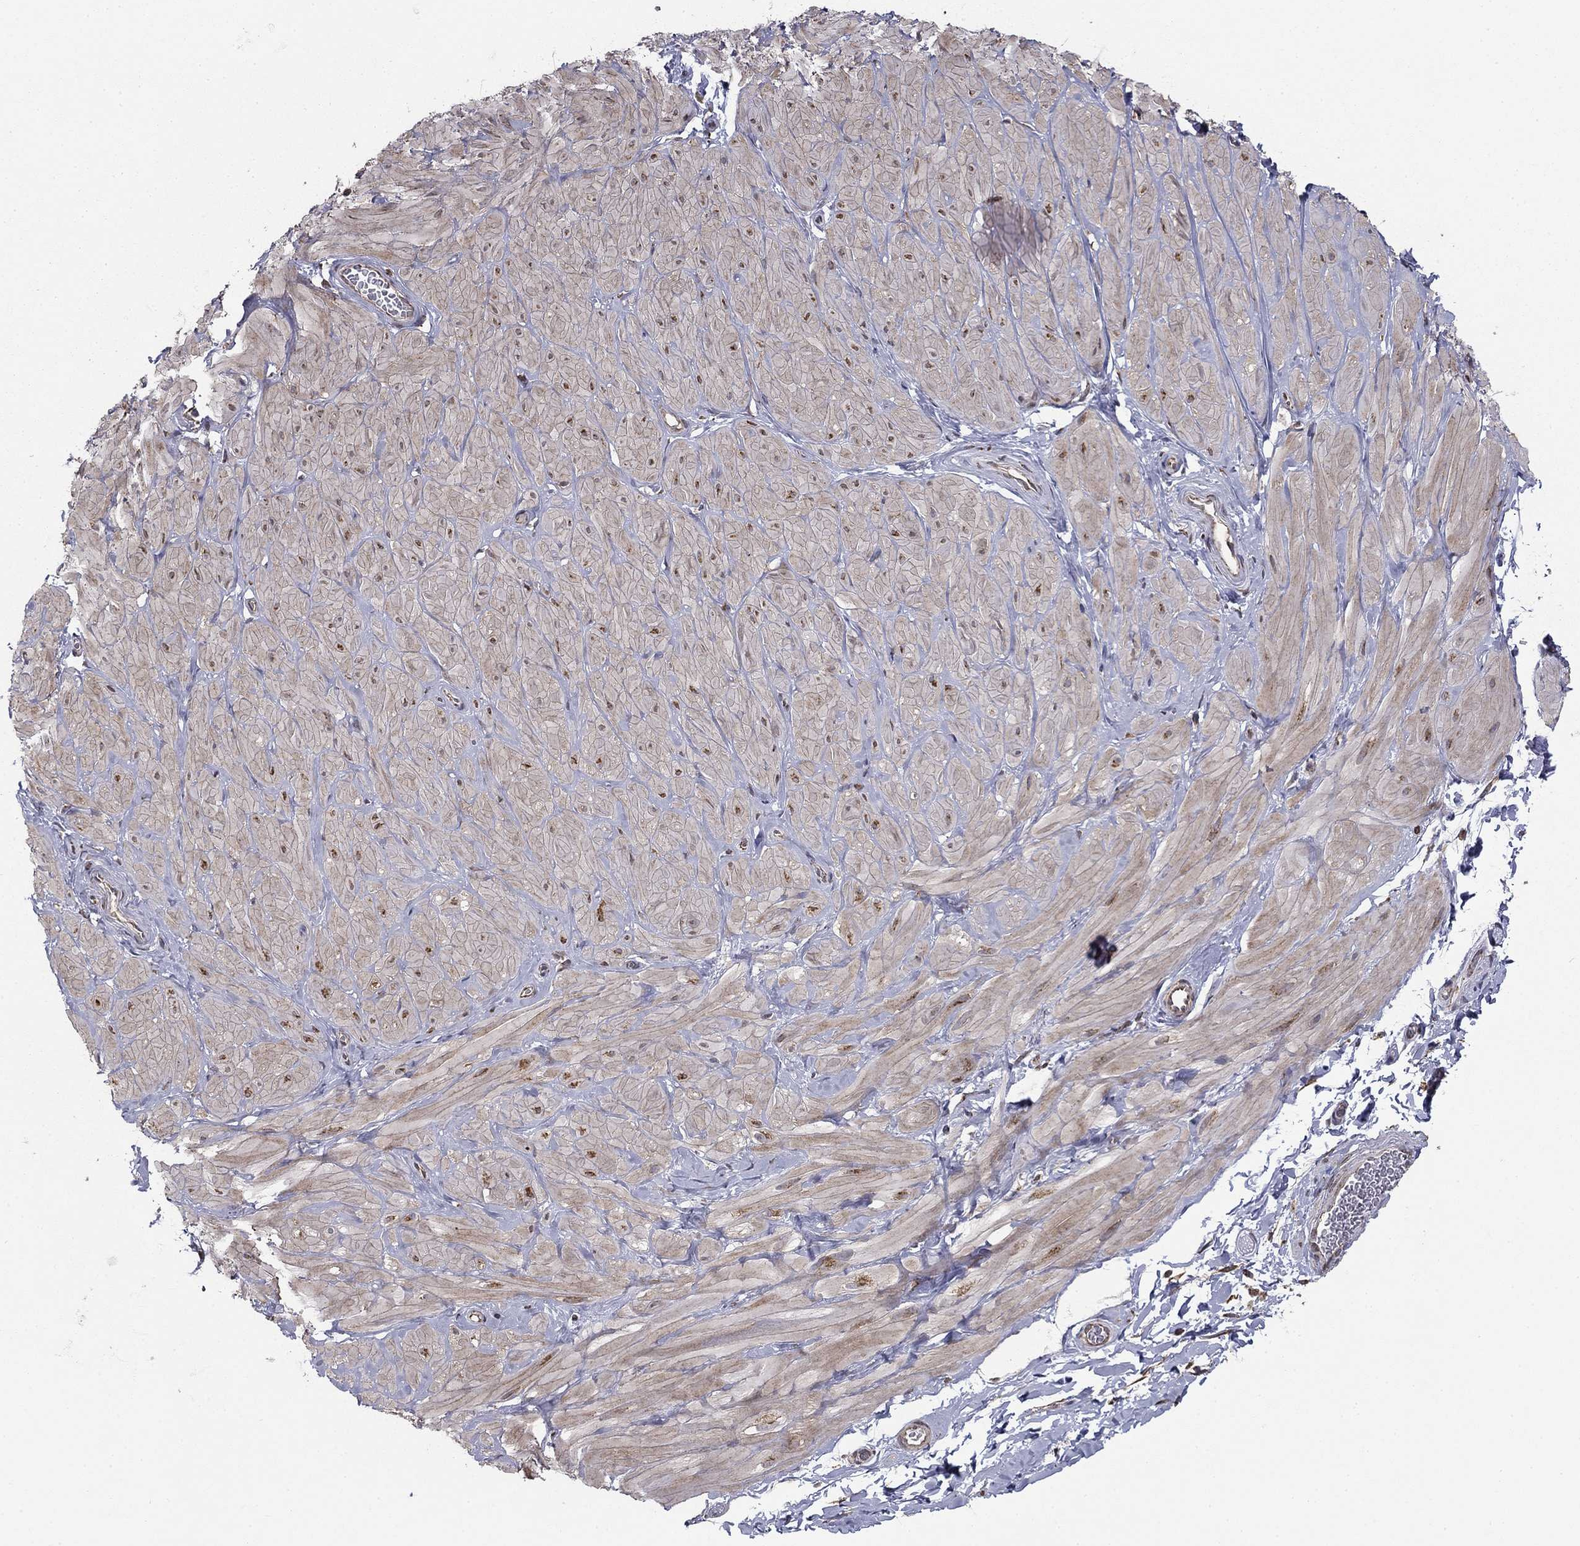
{"staining": {"intensity": "negative", "quantity": "none", "location": "none"}, "tissue": "adipose tissue", "cell_type": "Adipocytes", "image_type": "normal", "snomed": [{"axis": "morphology", "description": "Normal tissue, NOS"}, {"axis": "topography", "description": "Smooth muscle"}, {"axis": "topography", "description": "Peripheral nerve tissue"}], "caption": "Immunohistochemistry of benign human adipose tissue demonstrates no expression in adipocytes. (DAB immunohistochemistry (IHC) with hematoxylin counter stain).", "gene": "NKIRAS1", "patient": {"sex": "male", "age": 22}}